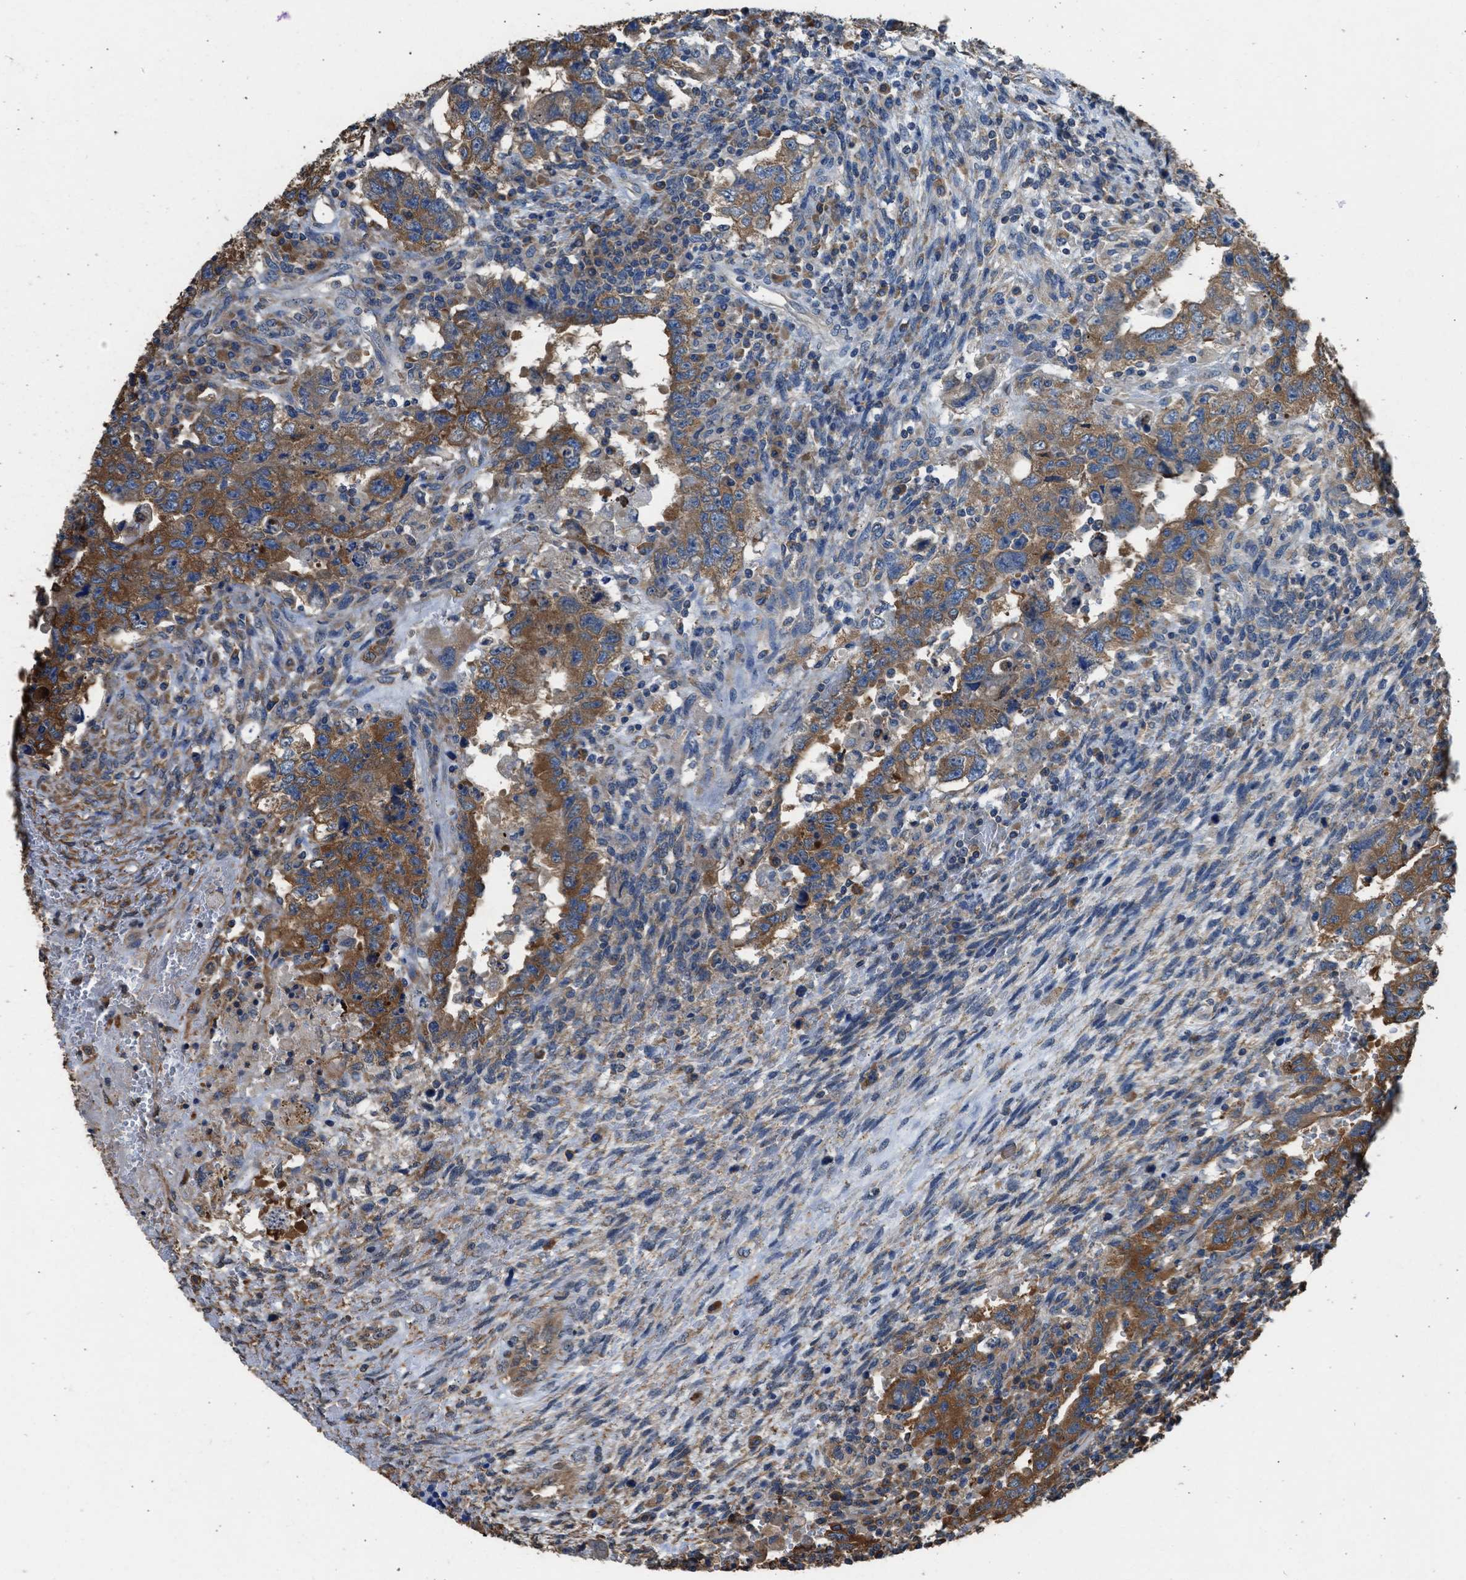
{"staining": {"intensity": "strong", "quantity": ">75%", "location": "cytoplasmic/membranous"}, "tissue": "testis cancer", "cell_type": "Tumor cells", "image_type": "cancer", "snomed": [{"axis": "morphology", "description": "Carcinoma, Embryonal, NOS"}, {"axis": "topography", "description": "Testis"}], "caption": "Strong cytoplasmic/membranous protein expression is identified in approximately >75% of tumor cells in testis cancer (embryonal carcinoma).", "gene": "SLC36A4", "patient": {"sex": "male", "age": 26}}